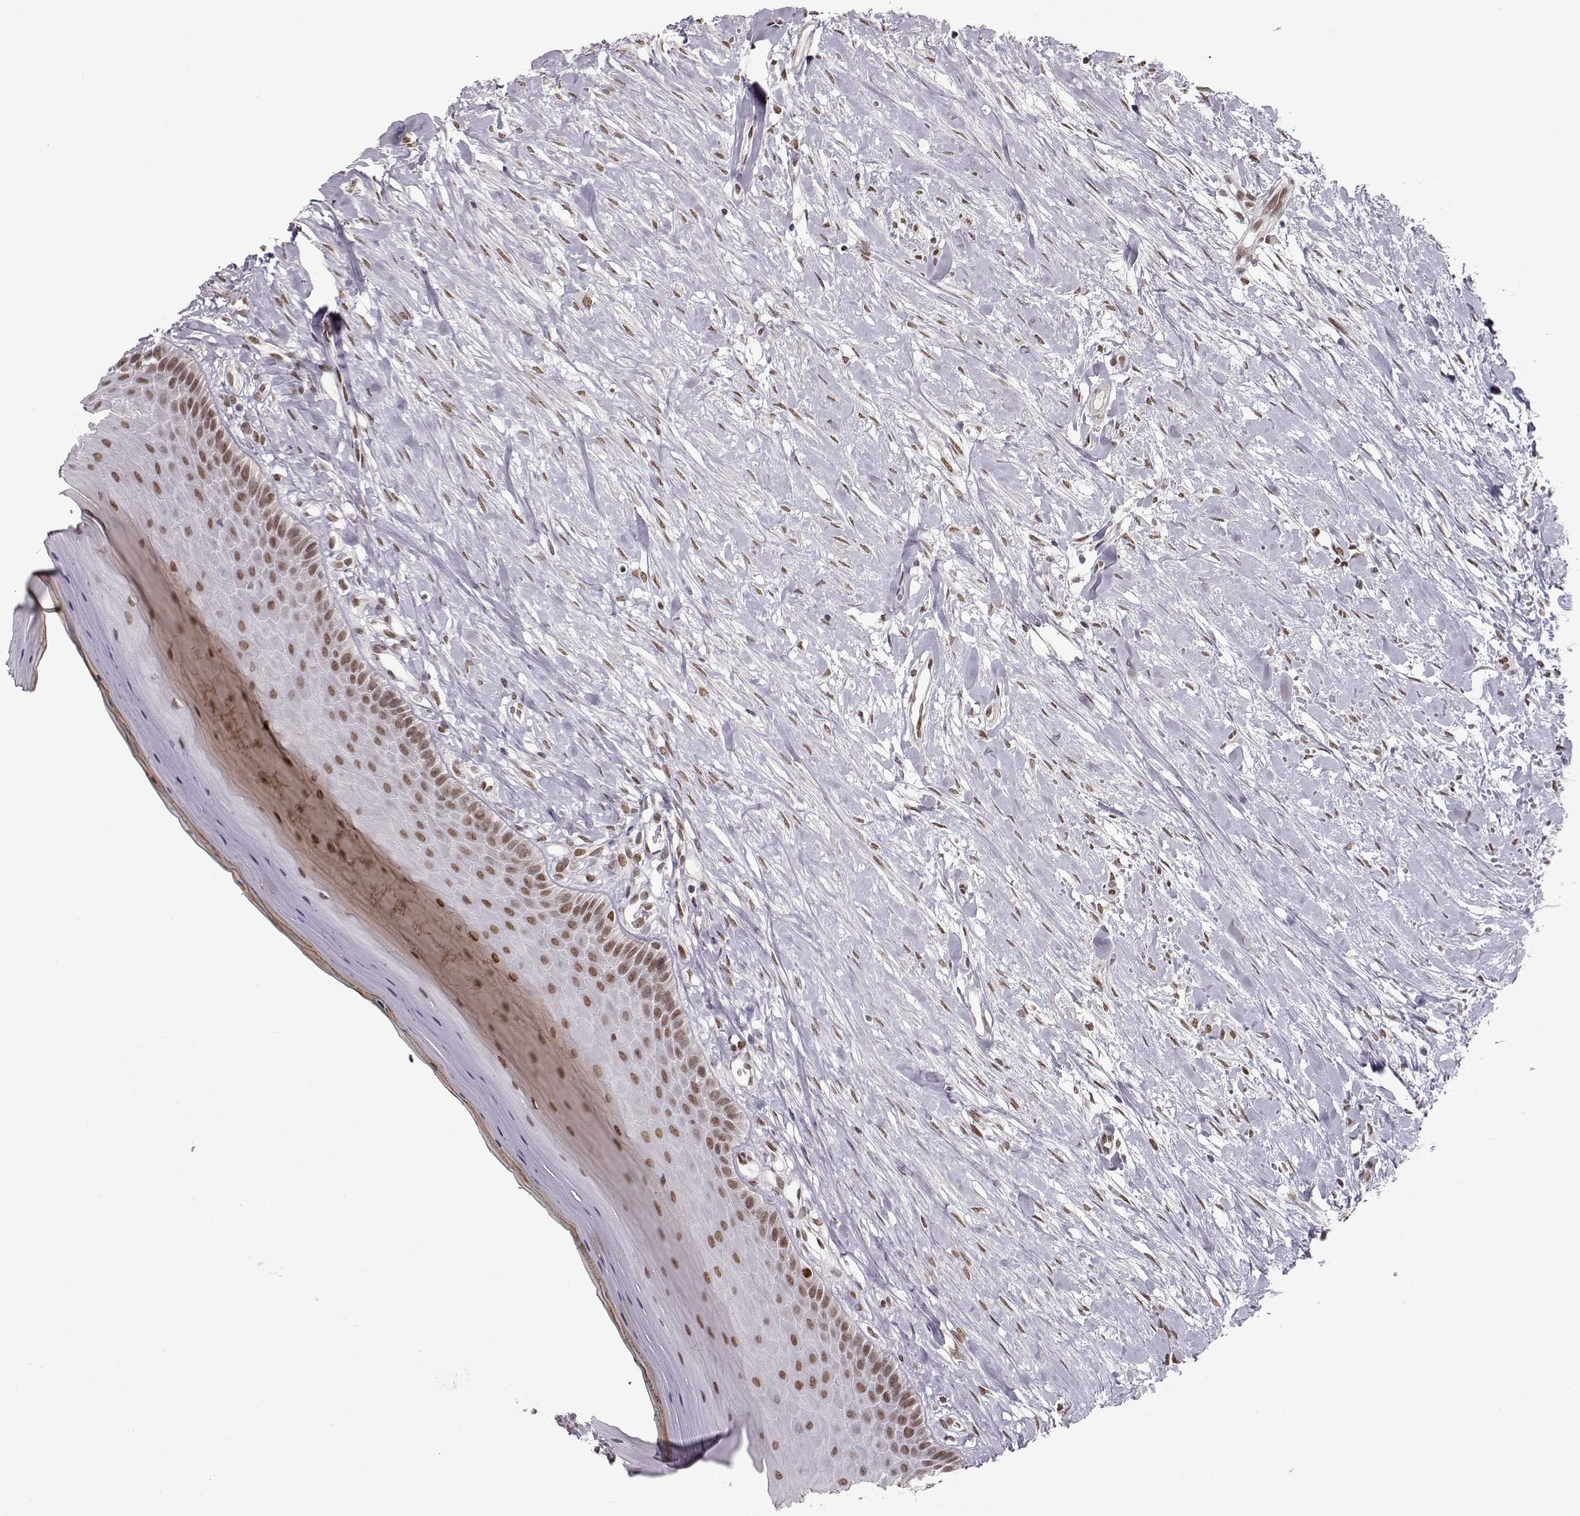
{"staining": {"intensity": "moderate", "quantity": ">75%", "location": "nuclear"}, "tissue": "oral mucosa", "cell_type": "Squamous epithelial cells", "image_type": "normal", "snomed": [{"axis": "morphology", "description": "Normal tissue, NOS"}, {"axis": "topography", "description": "Oral tissue"}], "caption": "The image reveals staining of unremarkable oral mucosa, revealing moderate nuclear protein expression (brown color) within squamous epithelial cells.", "gene": "RAI1", "patient": {"sex": "female", "age": 43}}